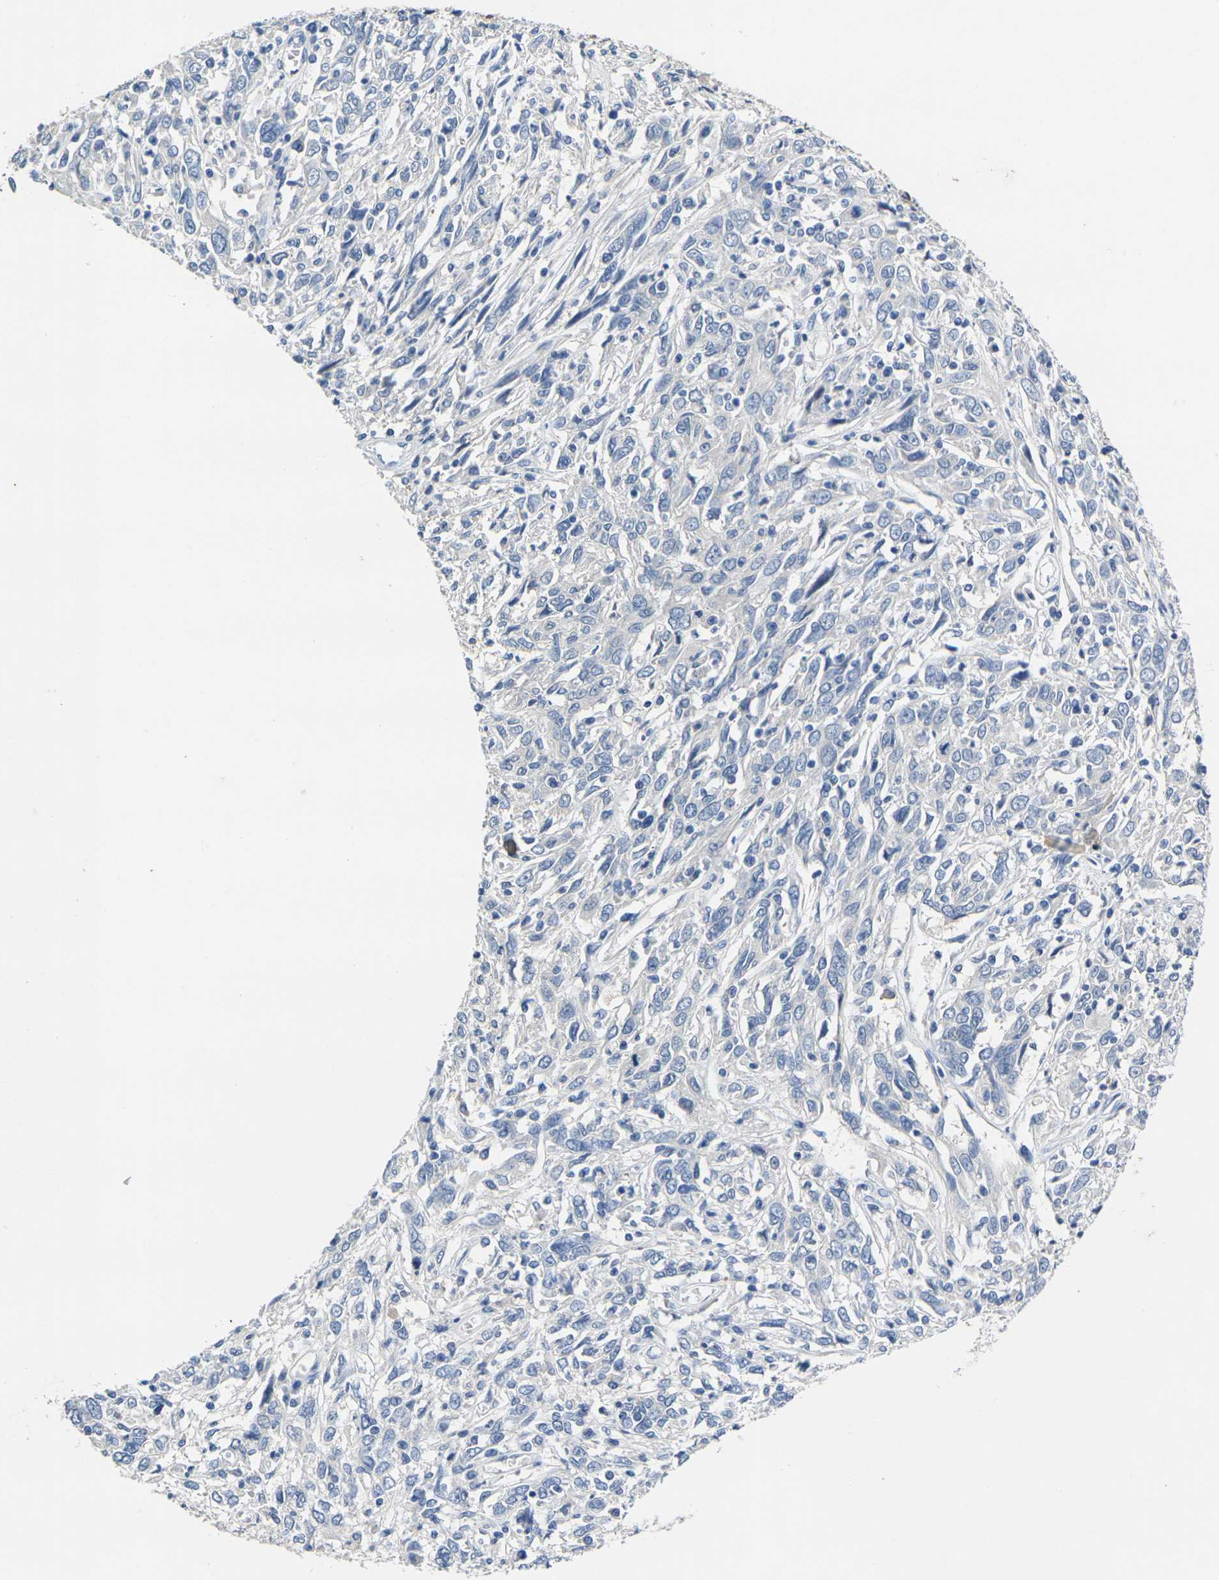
{"staining": {"intensity": "negative", "quantity": "none", "location": "none"}, "tissue": "cervical cancer", "cell_type": "Tumor cells", "image_type": "cancer", "snomed": [{"axis": "morphology", "description": "Squamous cell carcinoma, NOS"}, {"axis": "topography", "description": "Cervix"}], "caption": "This is an immunohistochemistry micrograph of squamous cell carcinoma (cervical). There is no staining in tumor cells.", "gene": "NOCT", "patient": {"sex": "female", "age": 46}}